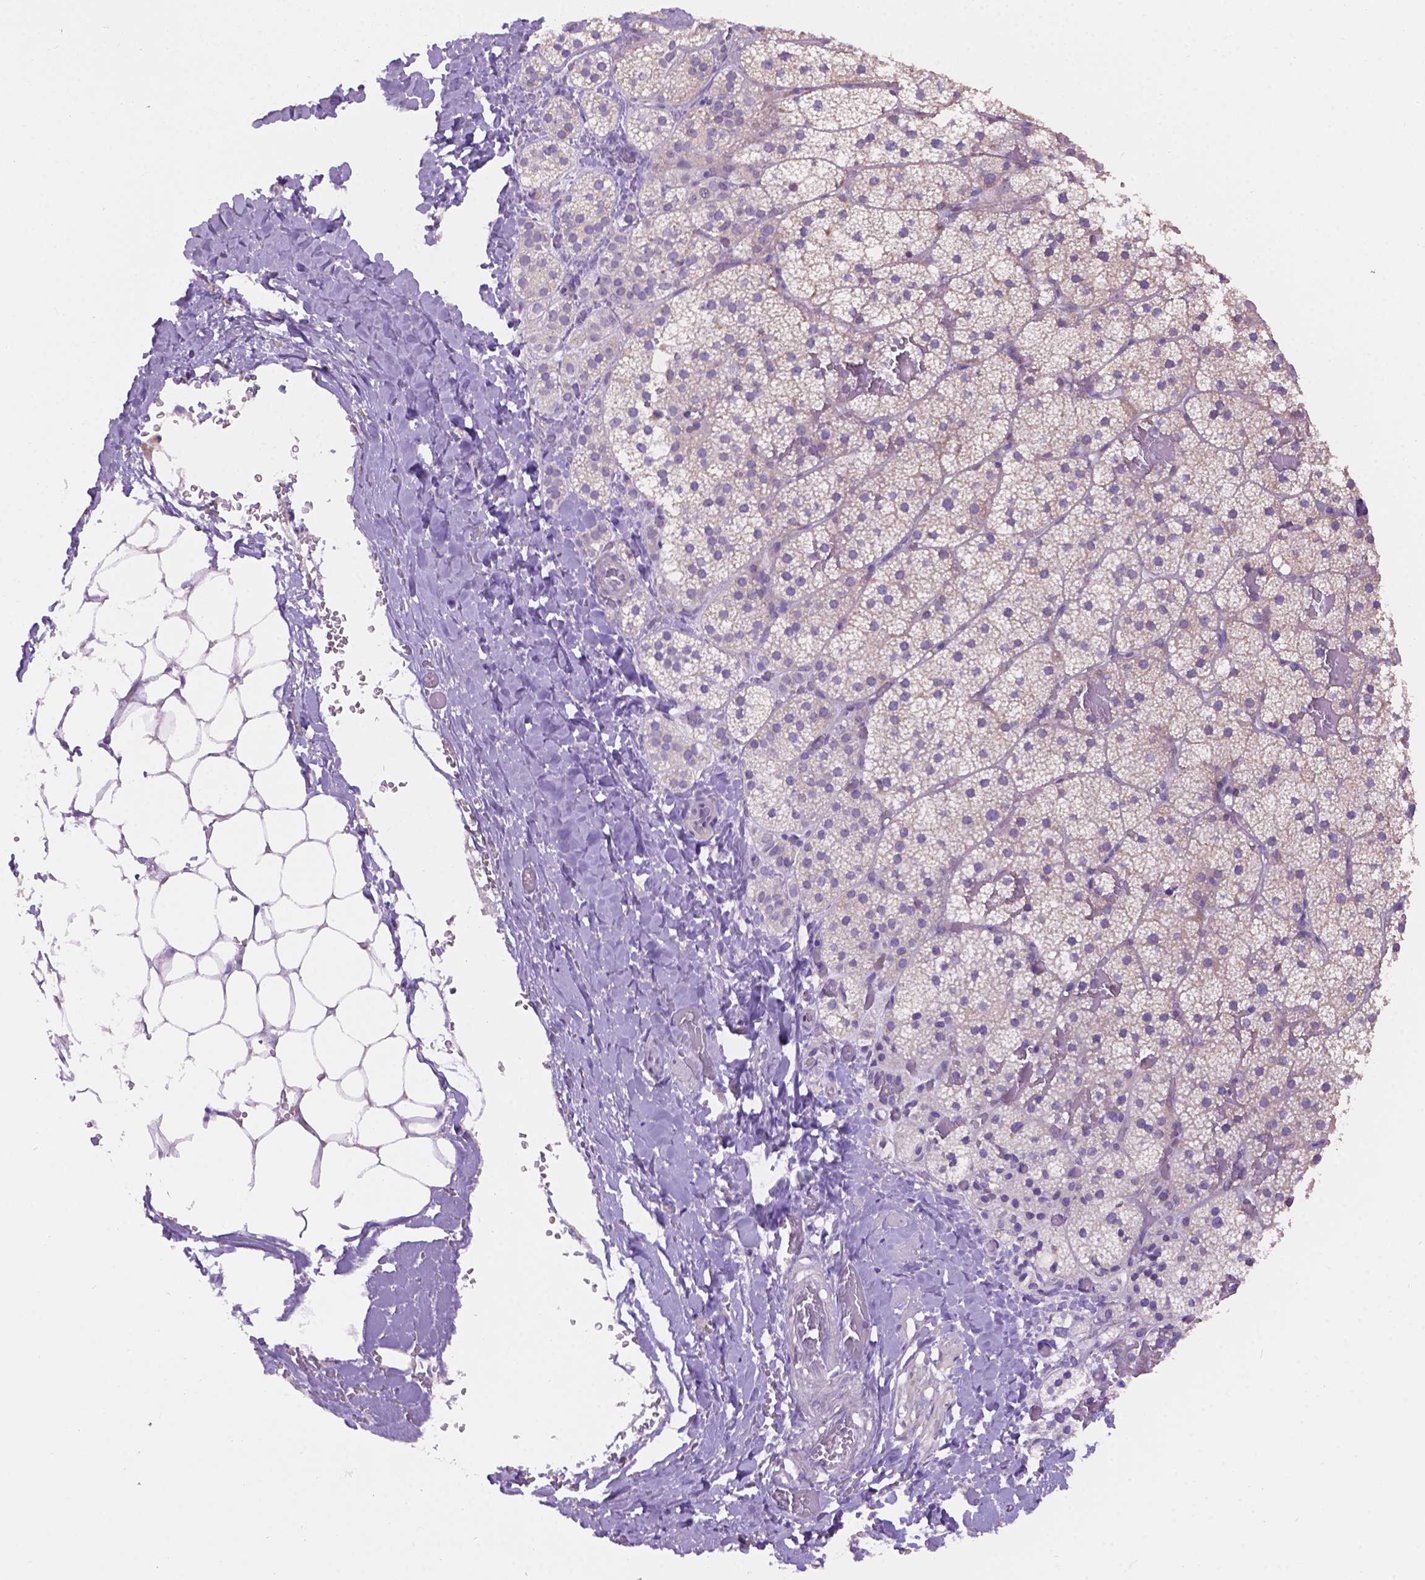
{"staining": {"intensity": "weak", "quantity": "<25%", "location": "cytoplasmic/membranous"}, "tissue": "adrenal gland", "cell_type": "Glandular cells", "image_type": "normal", "snomed": [{"axis": "morphology", "description": "Normal tissue, NOS"}, {"axis": "topography", "description": "Adrenal gland"}], "caption": "Immunohistochemistry of benign human adrenal gland demonstrates no positivity in glandular cells.", "gene": "CDH7", "patient": {"sex": "male", "age": 53}}